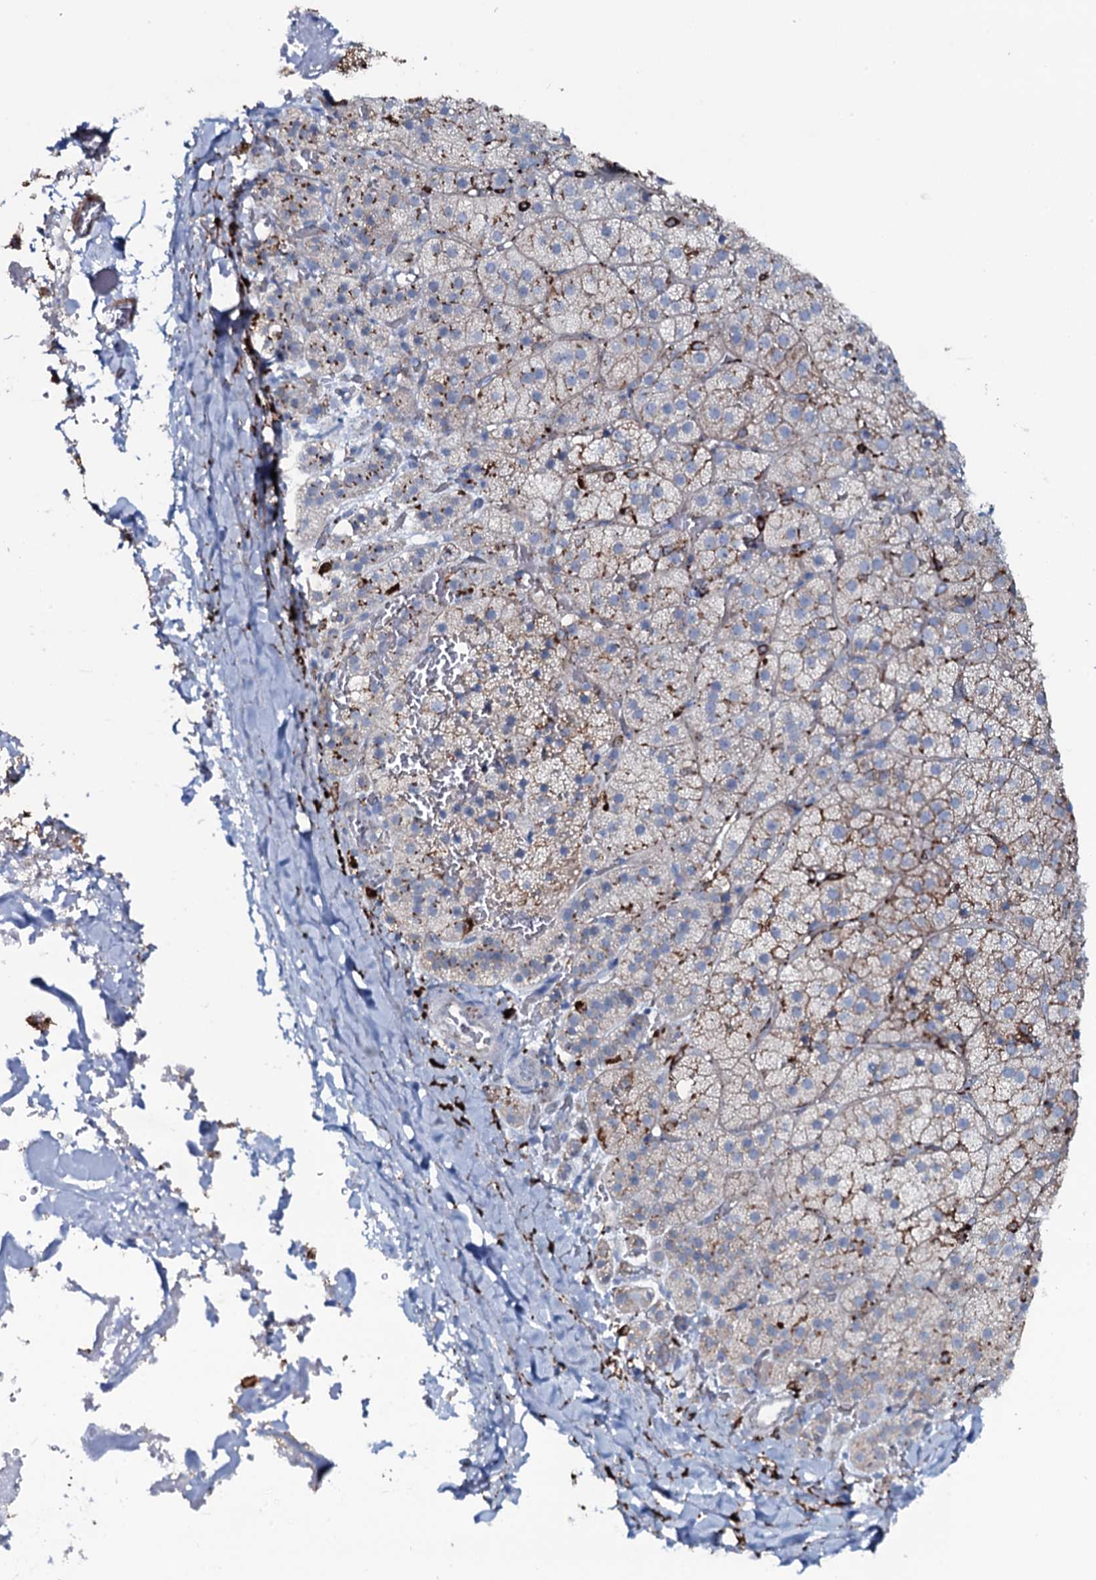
{"staining": {"intensity": "strong", "quantity": "<25%", "location": "cytoplasmic/membranous"}, "tissue": "adrenal gland", "cell_type": "Glandular cells", "image_type": "normal", "snomed": [{"axis": "morphology", "description": "Normal tissue, NOS"}, {"axis": "topography", "description": "Adrenal gland"}], "caption": "Immunohistochemical staining of normal adrenal gland demonstrates medium levels of strong cytoplasmic/membranous expression in approximately <25% of glandular cells.", "gene": "OSBPL2", "patient": {"sex": "female", "age": 44}}